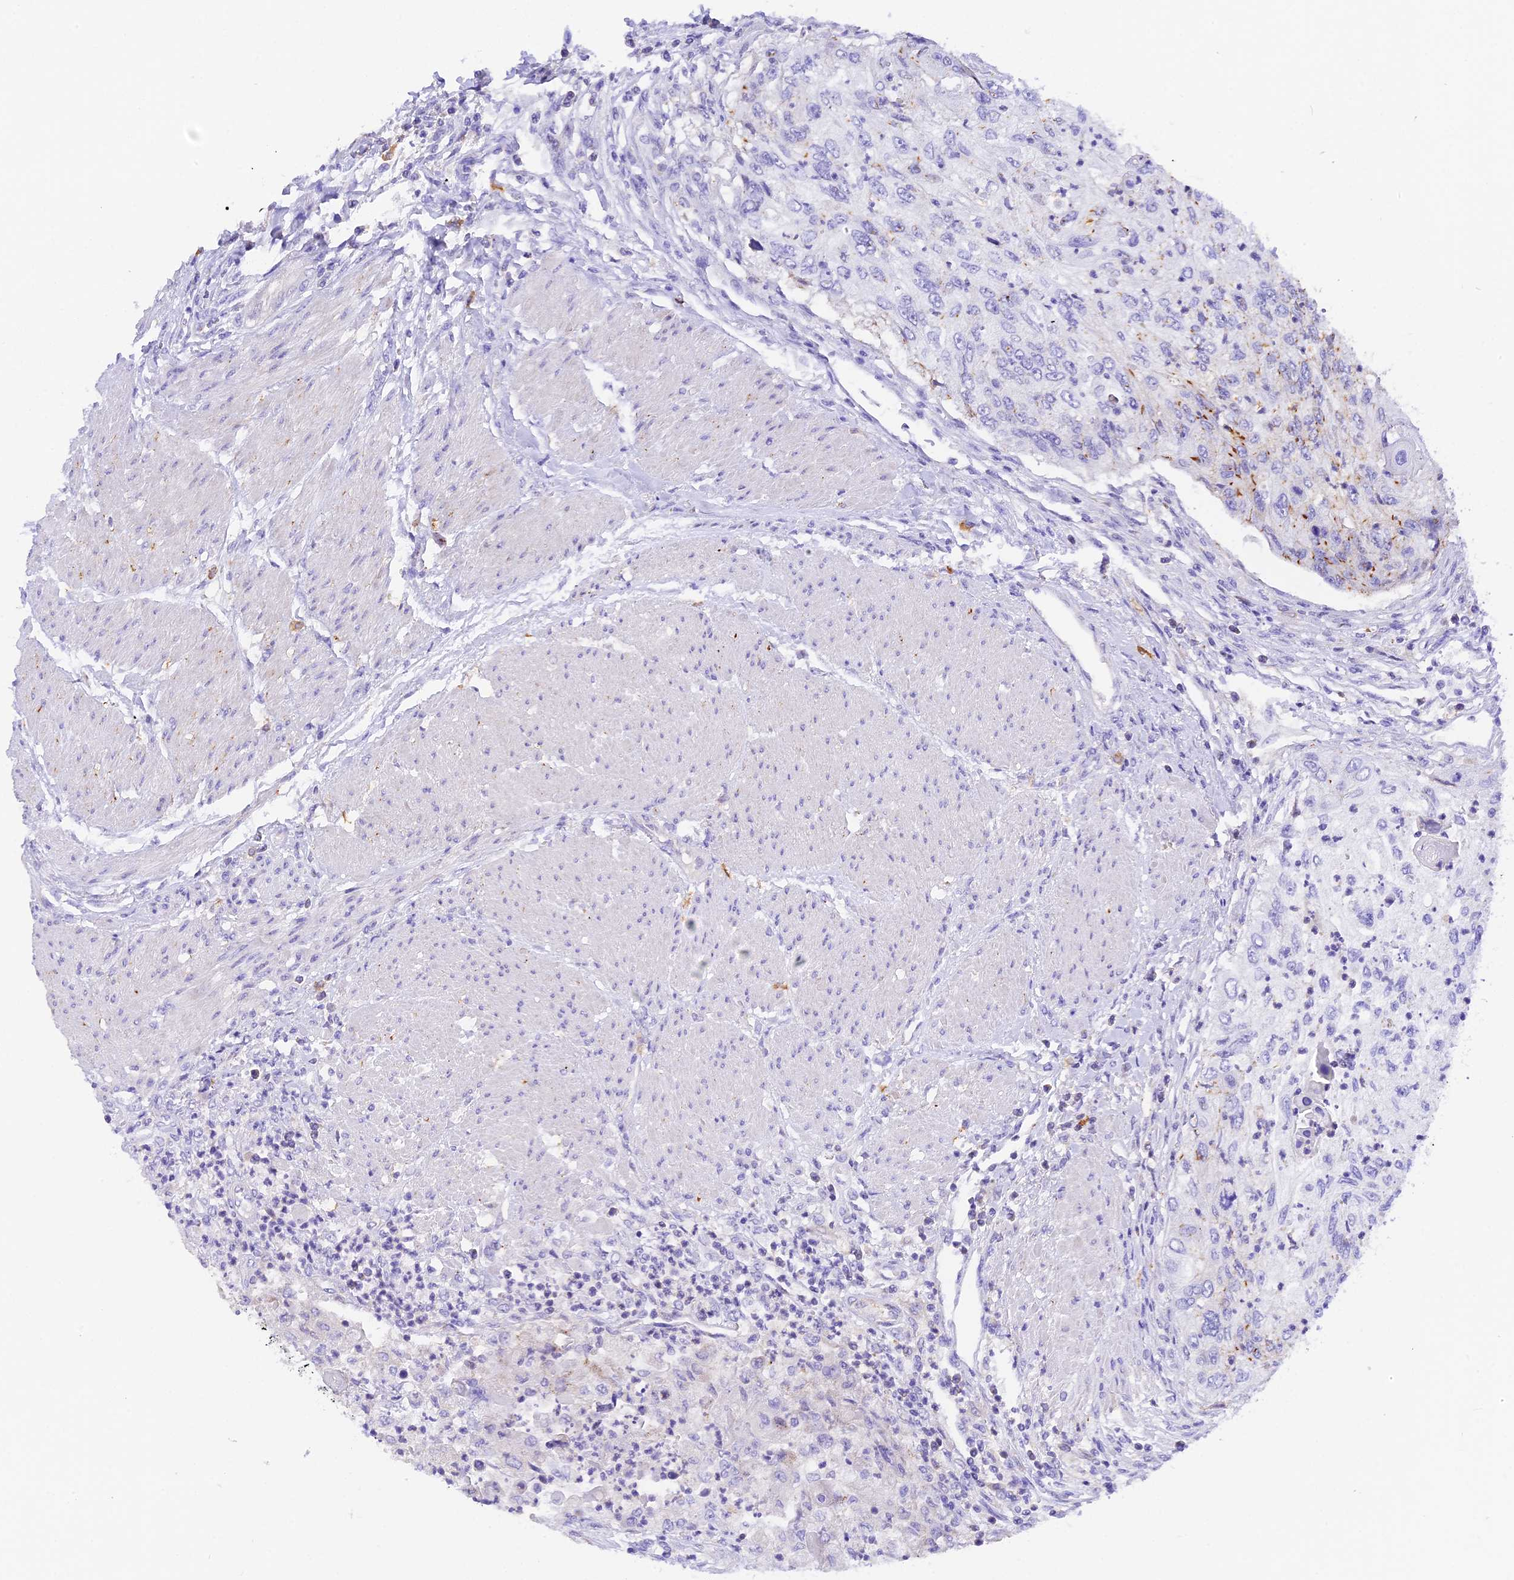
{"staining": {"intensity": "moderate", "quantity": "<25%", "location": "cytoplasmic/membranous"}, "tissue": "urothelial cancer", "cell_type": "Tumor cells", "image_type": "cancer", "snomed": [{"axis": "morphology", "description": "Urothelial carcinoma, High grade"}, {"axis": "topography", "description": "Urinary bladder"}], "caption": "Urothelial cancer stained for a protein (brown) exhibits moderate cytoplasmic/membranous positive positivity in about <25% of tumor cells.", "gene": "COL6A5", "patient": {"sex": "female", "age": 60}}